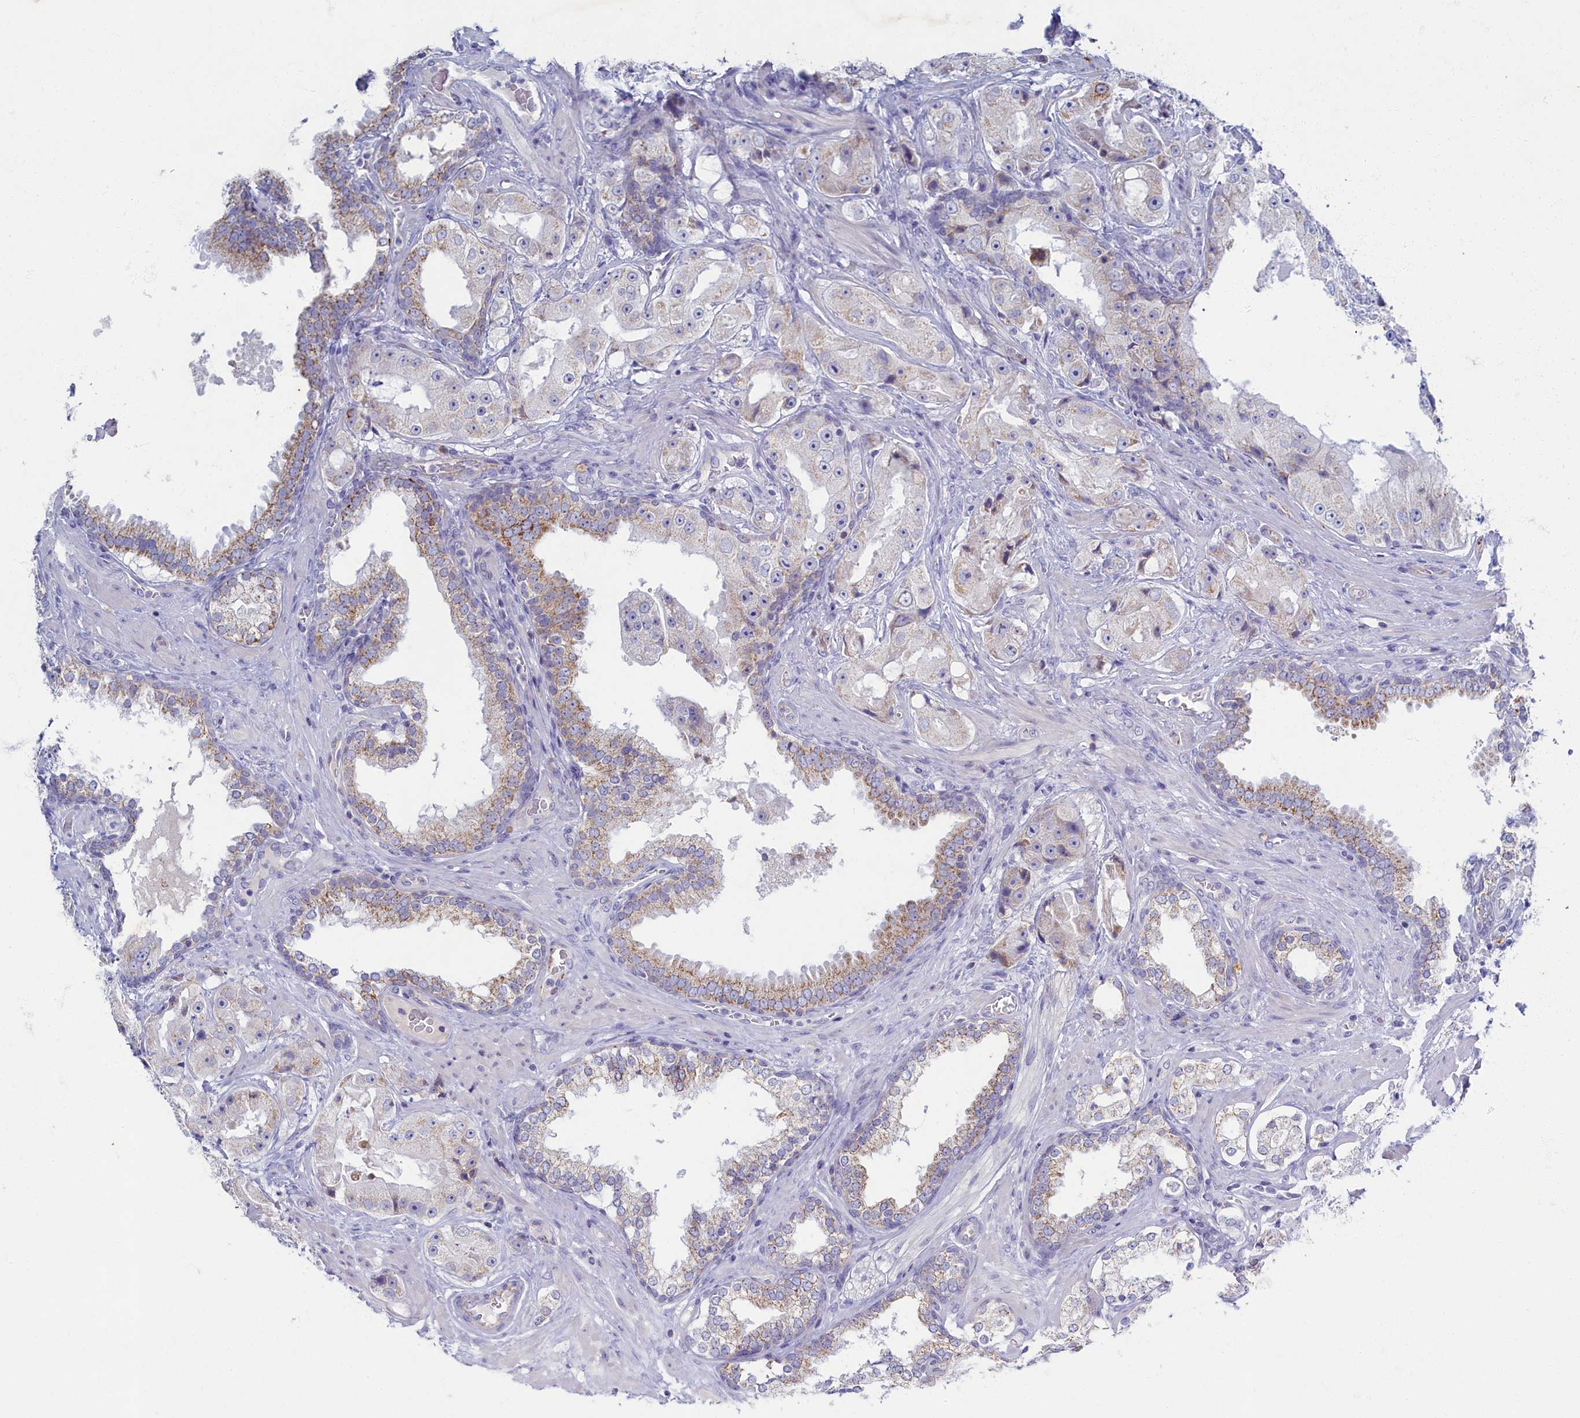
{"staining": {"intensity": "moderate", "quantity": "<25%", "location": "cytoplasmic/membranous"}, "tissue": "prostate cancer", "cell_type": "Tumor cells", "image_type": "cancer", "snomed": [{"axis": "morphology", "description": "Adenocarcinoma, High grade"}, {"axis": "topography", "description": "Prostate"}], "caption": "Immunohistochemical staining of high-grade adenocarcinoma (prostate) shows low levels of moderate cytoplasmic/membranous positivity in approximately <25% of tumor cells.", "gene": "OCIAD2", "patient": {"sex": "male", "age": 73}}